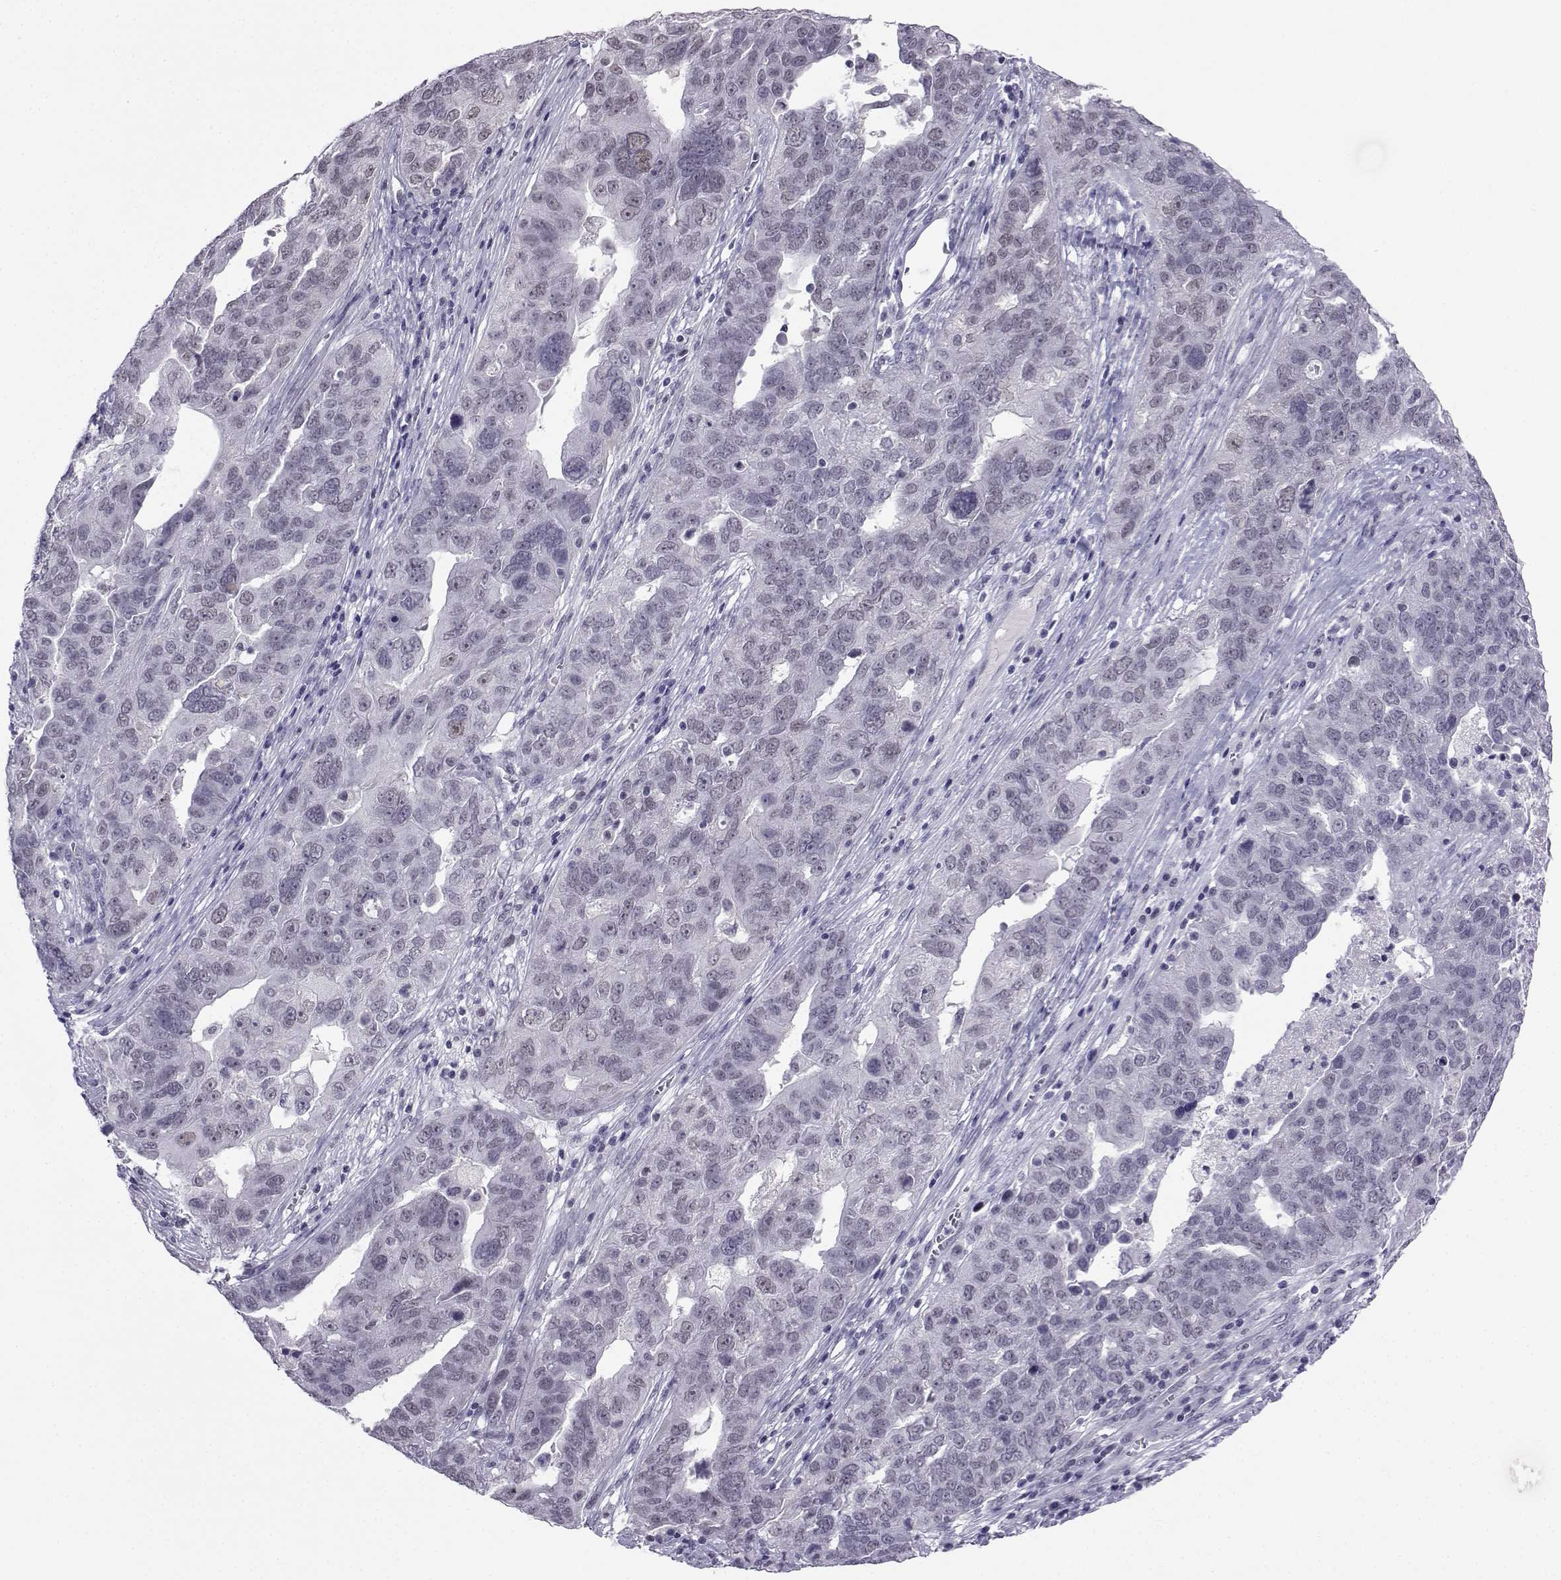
{"staining": {"intensity": "negative", "quantity": "none", "location": "none"}, "tissue": "ovarian cancer", "cell_type": "Tumor cells", "image_type": "cancer", "snomed": [{"axis": "morphology", "description": "Carcinoma, endometroid"}, {"axis": "topography", "description": "Soft tissue"}, {"axis": "topography", "description": "Ovary"}], "caption": "Tumor cells are negative for protein expression in human endometroid carcinoma (ovarian). (Stains: DAB immunohistochemistry with hematoxylin counter stain, Microscopy: brightfield microscopy at high magnification).", "gene": "MED26", "patient": {"sex": "female", "age": 52}}